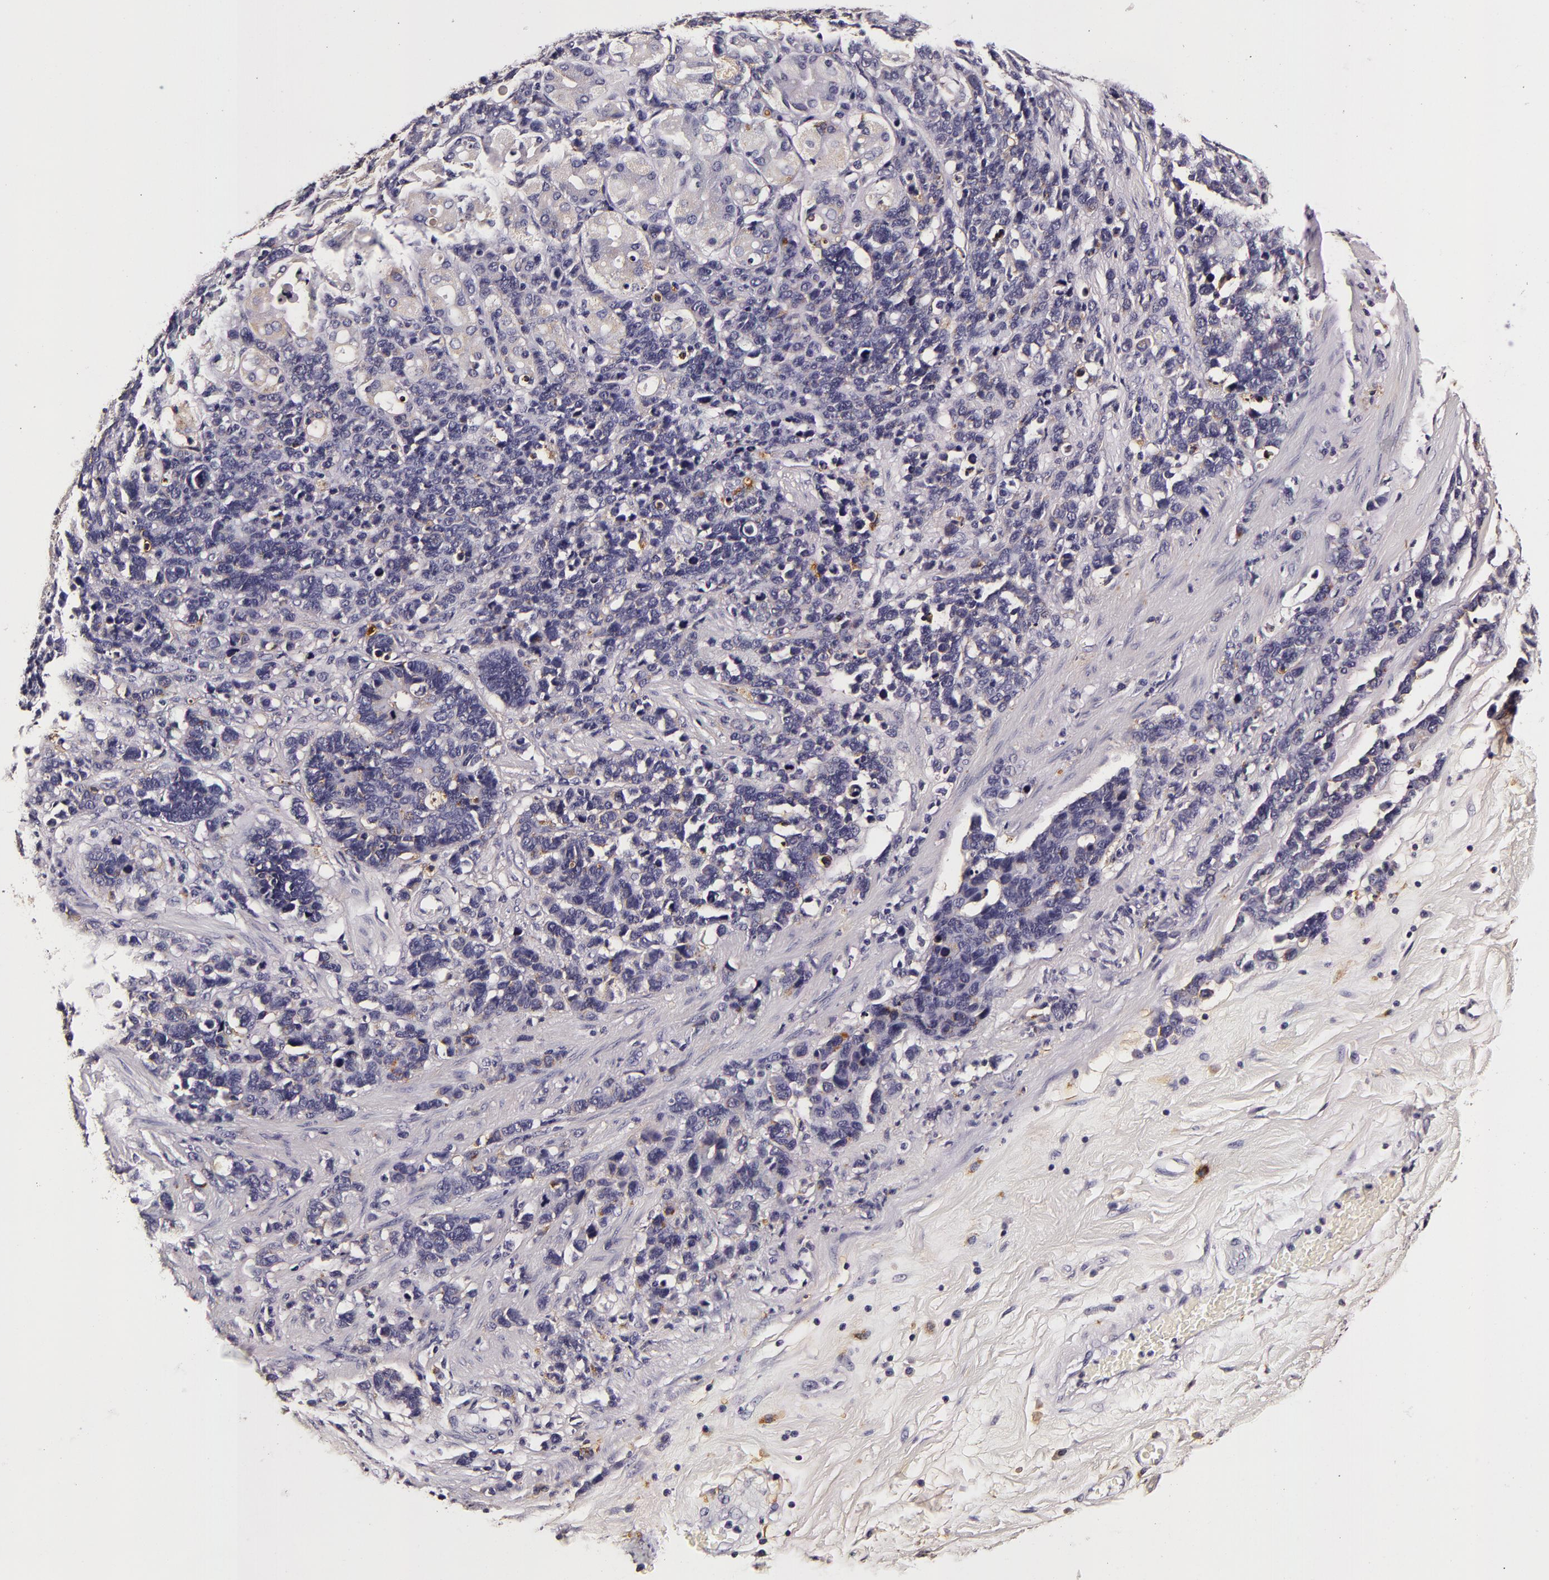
{"staining": {"intensity": "negative", "quantity": "none", "location": "none"}, "tissue": "stomach cancer", "cell_type": "Tumor cells", "image_type": "cancer", "snomed": [{"axis": "morphology", "description": "Adenocarcinoma, NOS"}, {"axis": "topography", "description": "Stomach, upper"}], "caption": "Stomach cancer was stained to show a protein in brown. There is no significant expression in tumor cells. The staining was performed using DAB (3,3'-diaminobenzidine) to visualize the protein expression in brown, while the nuclei were stained in blue with hematoxylin (Magnification: 20x).", "gene": "LGALS3BP", "patient": {"sex": "male", "age": 71}}